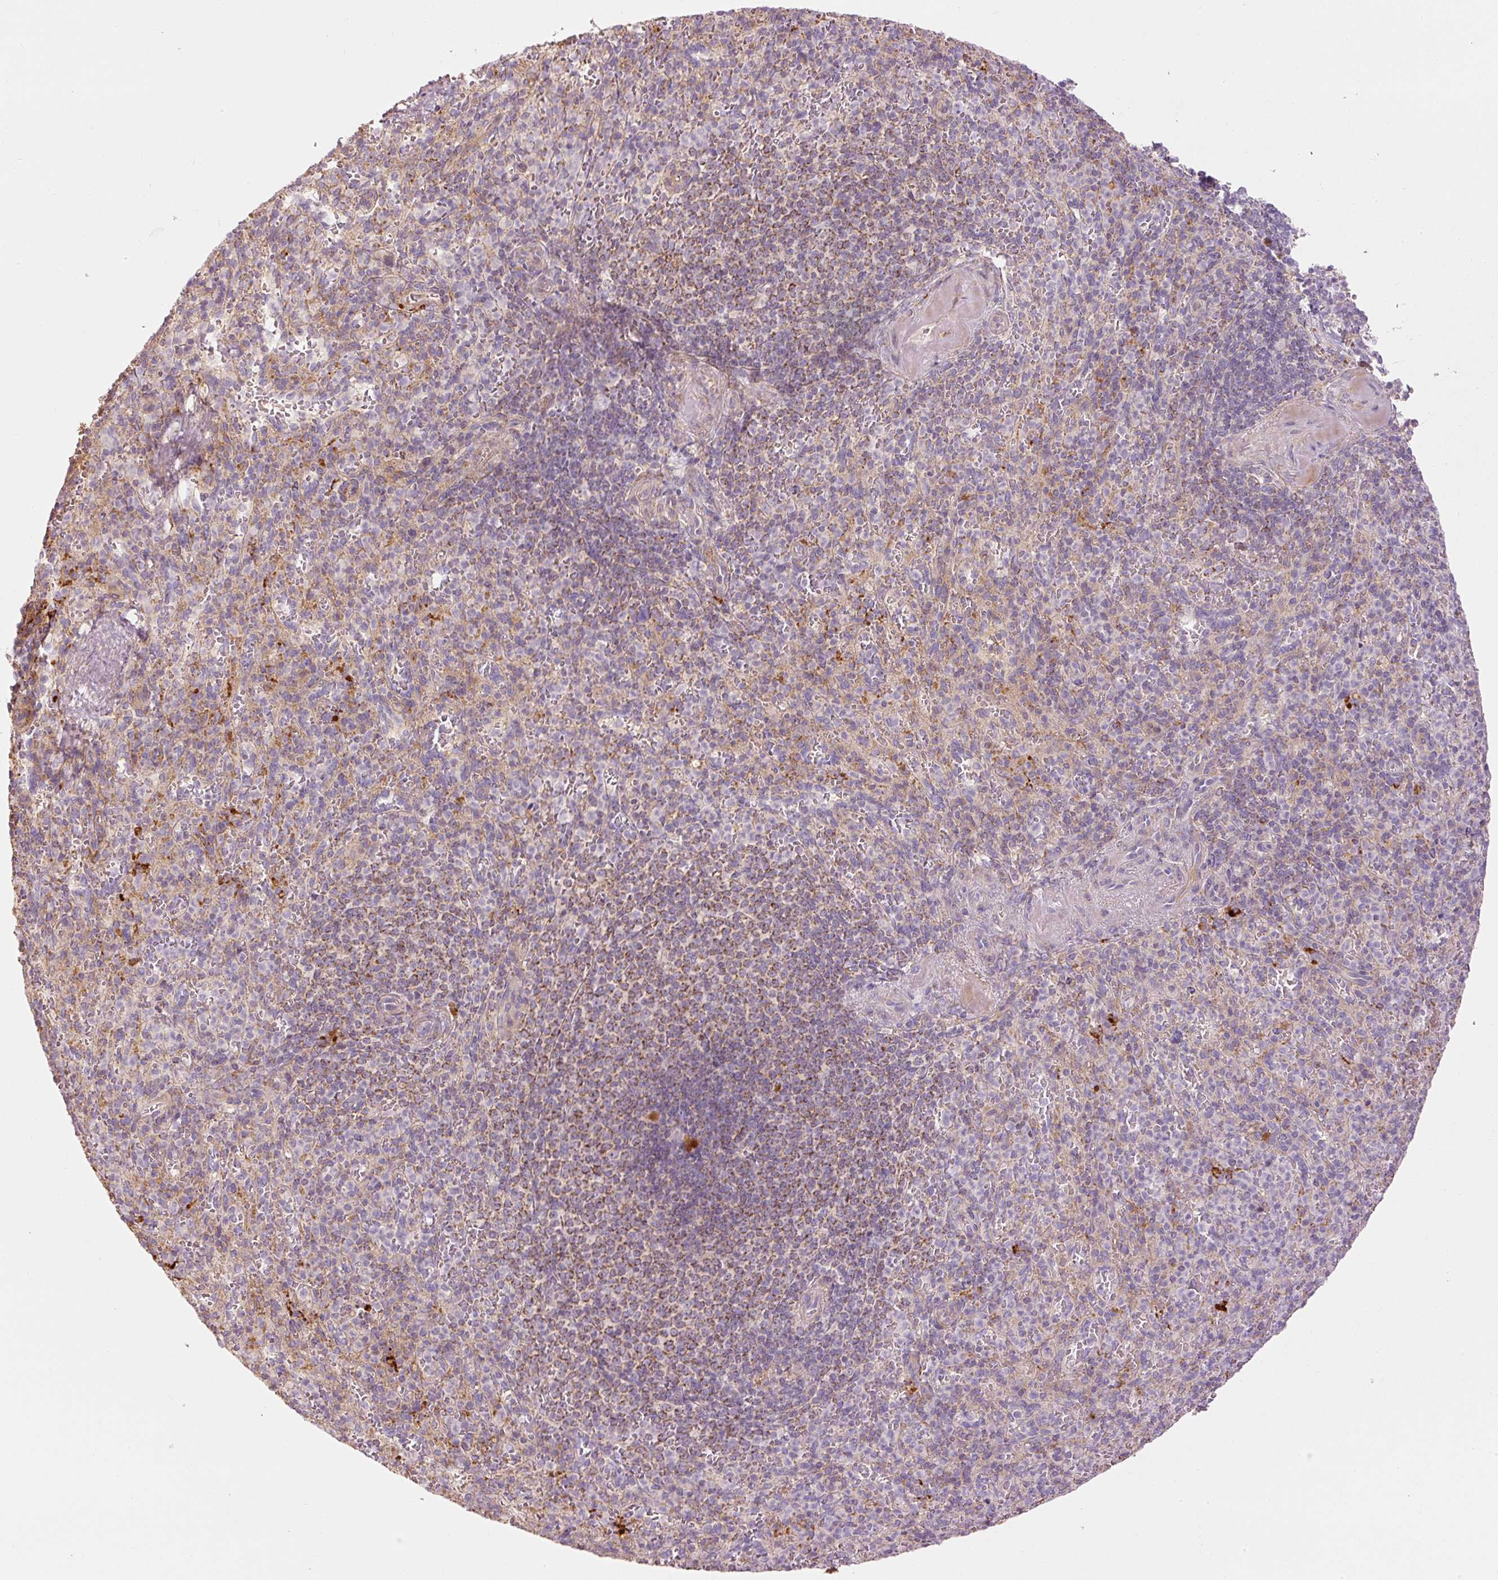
{"staining": {"intensity": "negative", "quantity": "none", "location": "none"}, "tissue": "spleen", "cell_type": "Cells in red pulp", "image_type": "normal", "snomed": [{"axis": "morphology", "description": "Normal tissue, NOS"}, {"axis": "topography", "description": "Spleen"}], "caption": "DAB (3,3'-diaminobenzidine) immunohistochemical staining of normal spleen shows no significant expression in cells in red pulp.", "gene": "SERPING1", "patient": {"sex": "female", "age": 74}}